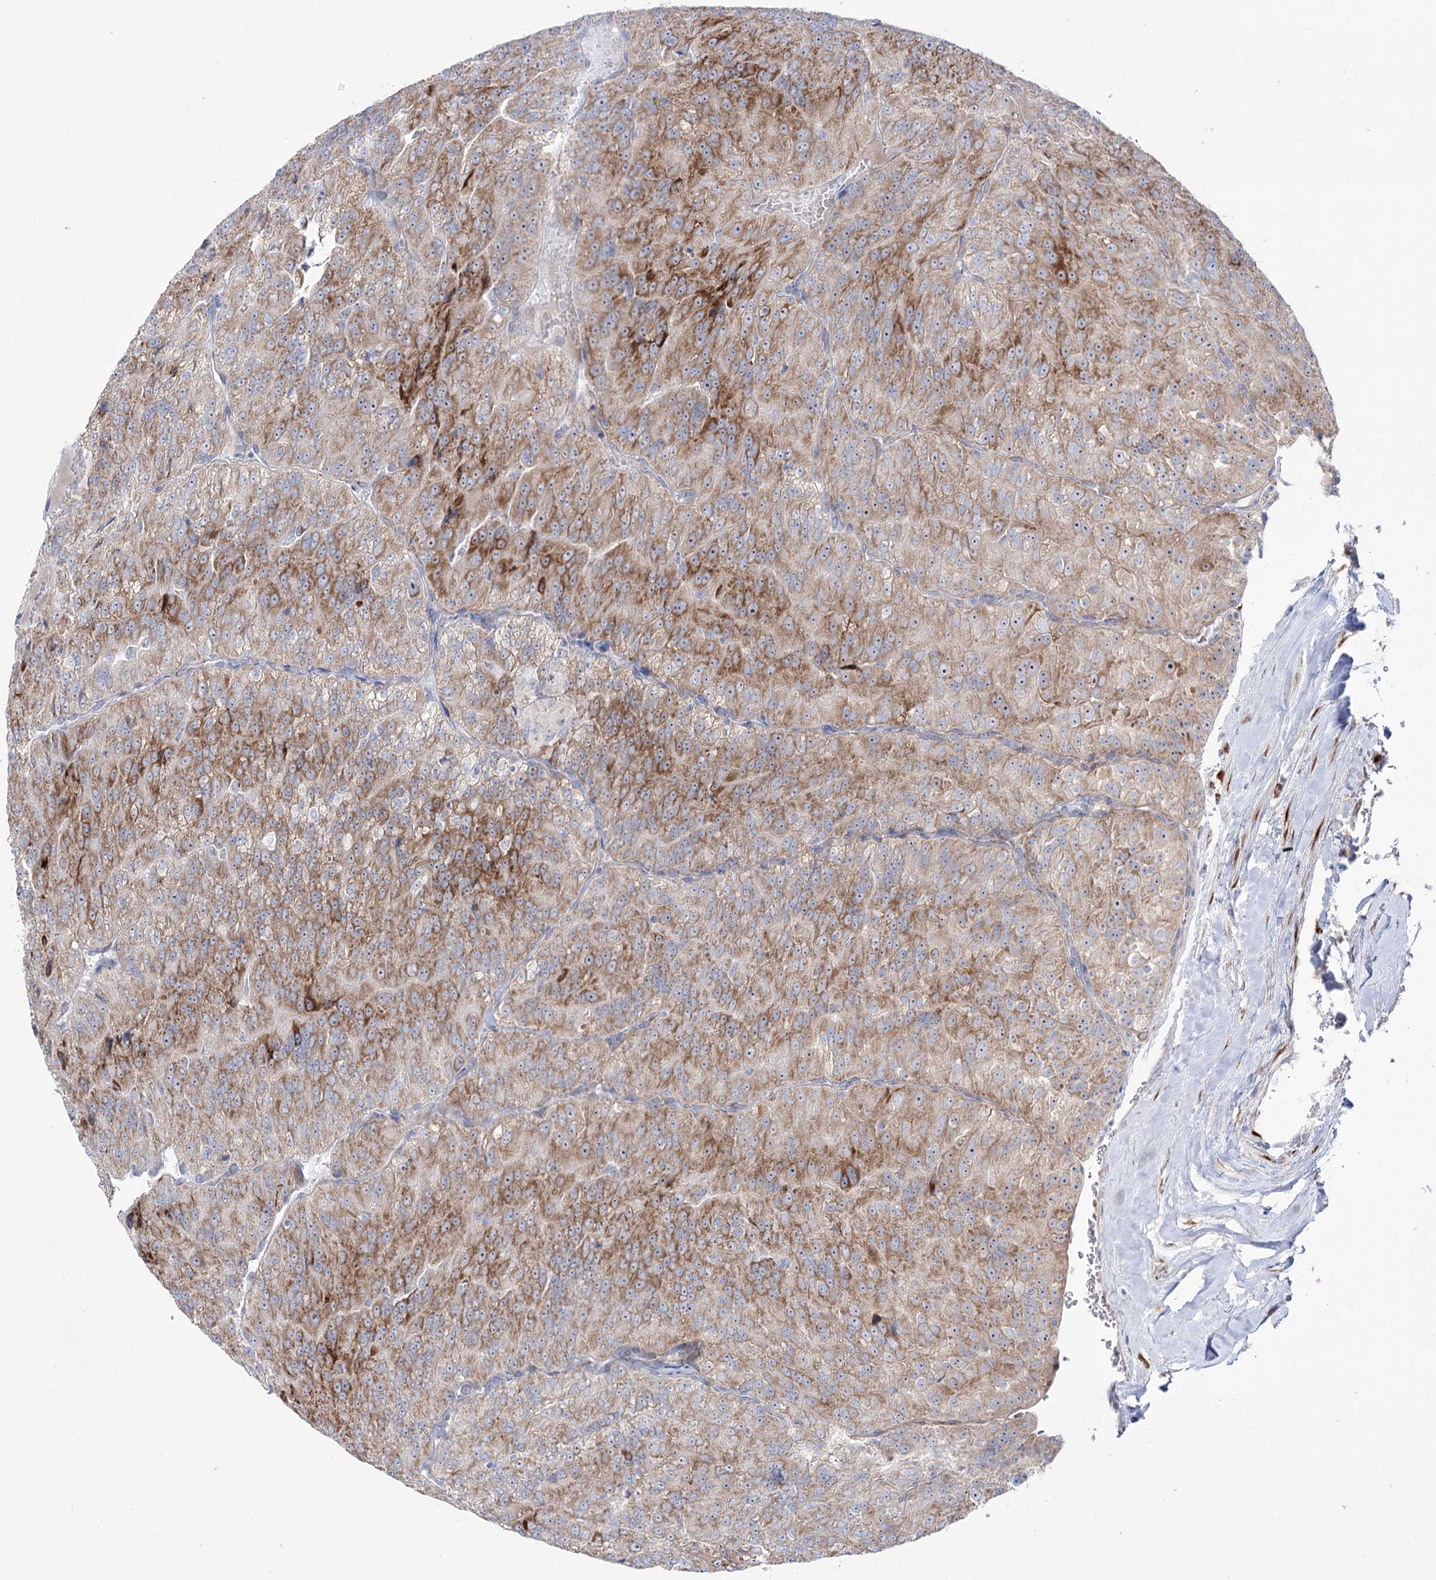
{"staining": {"intensity": "moderate", "quantity": ">75%", "location": "cytoplasmic/membranous"}, "tissue": "renal cancer", "cell_type": "Tumor cells", "image_type": "cancer", "snomed": [{"axis": "morphology", "description": "Adenocarcinoma, NOS"}, {"axis": "topography", "description": "Kidney"}], "caption": "Renal cancer stained for a protein exhibits moderate cytoplasmic/membranous positivity in tumor cells. (brown staining indicates protein expression, while blue staining denotes nuclei).", "gene": "METTL5", "patient": {"sex": "female", "age": 63}}